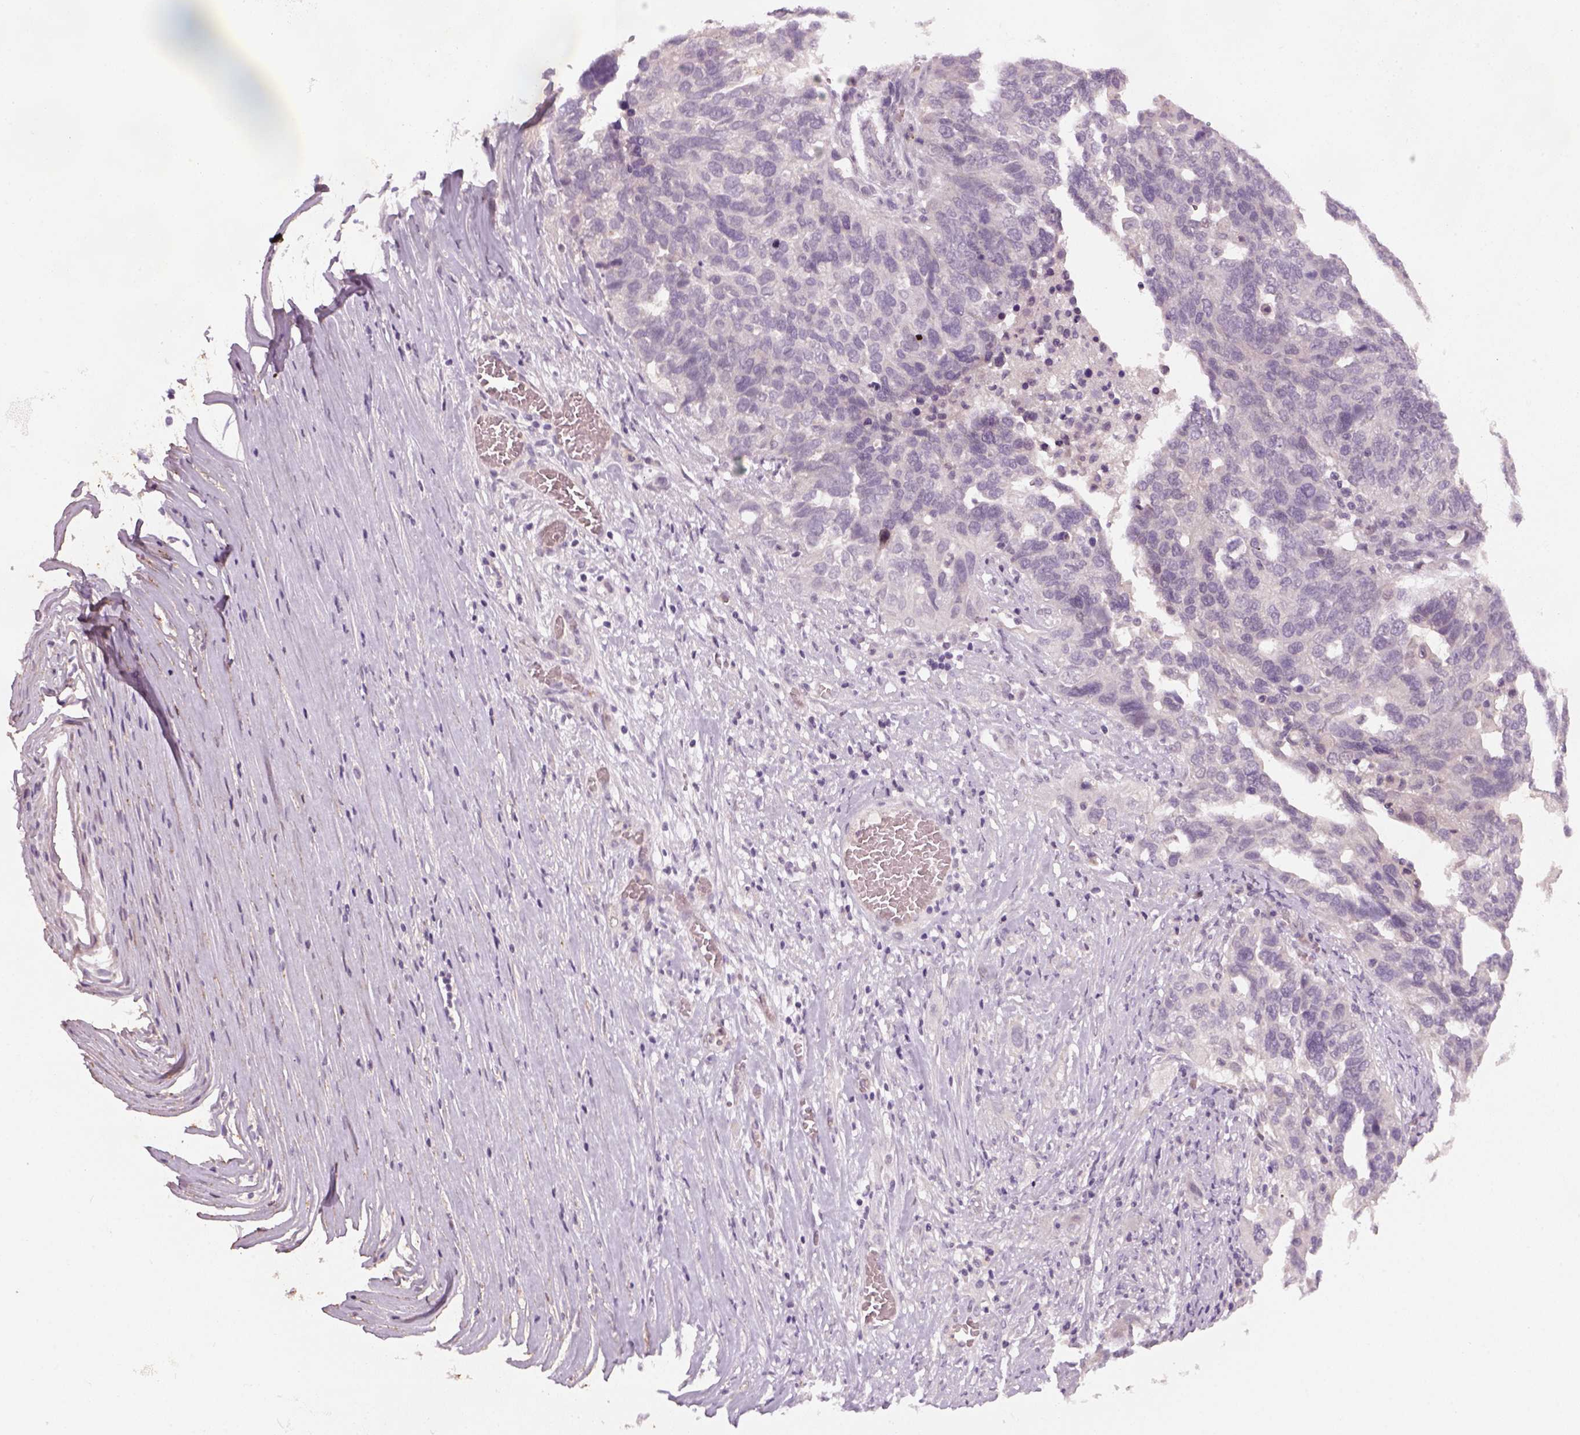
{"staining": {"intensity": "negative", "quantity": "none", "location": "none"}, "tissue": "ovarian cancer", "cell_type": "Tumor cells", "image_type": "cancer", "snomed": [{"axis": "morphology", "description": "Carcinoma, endometroid"}, {"axis": "topography", "description": "Soft tissue"}, {"axis": "topography", "description": "Ovary"}], "caption": "Immunohistochemical staining of human endometroid carcinoma (ovarian) displays no significant expression in tumor cells.", "gene": "GDNF", "patient": {"sex": "female", "age": 52}}